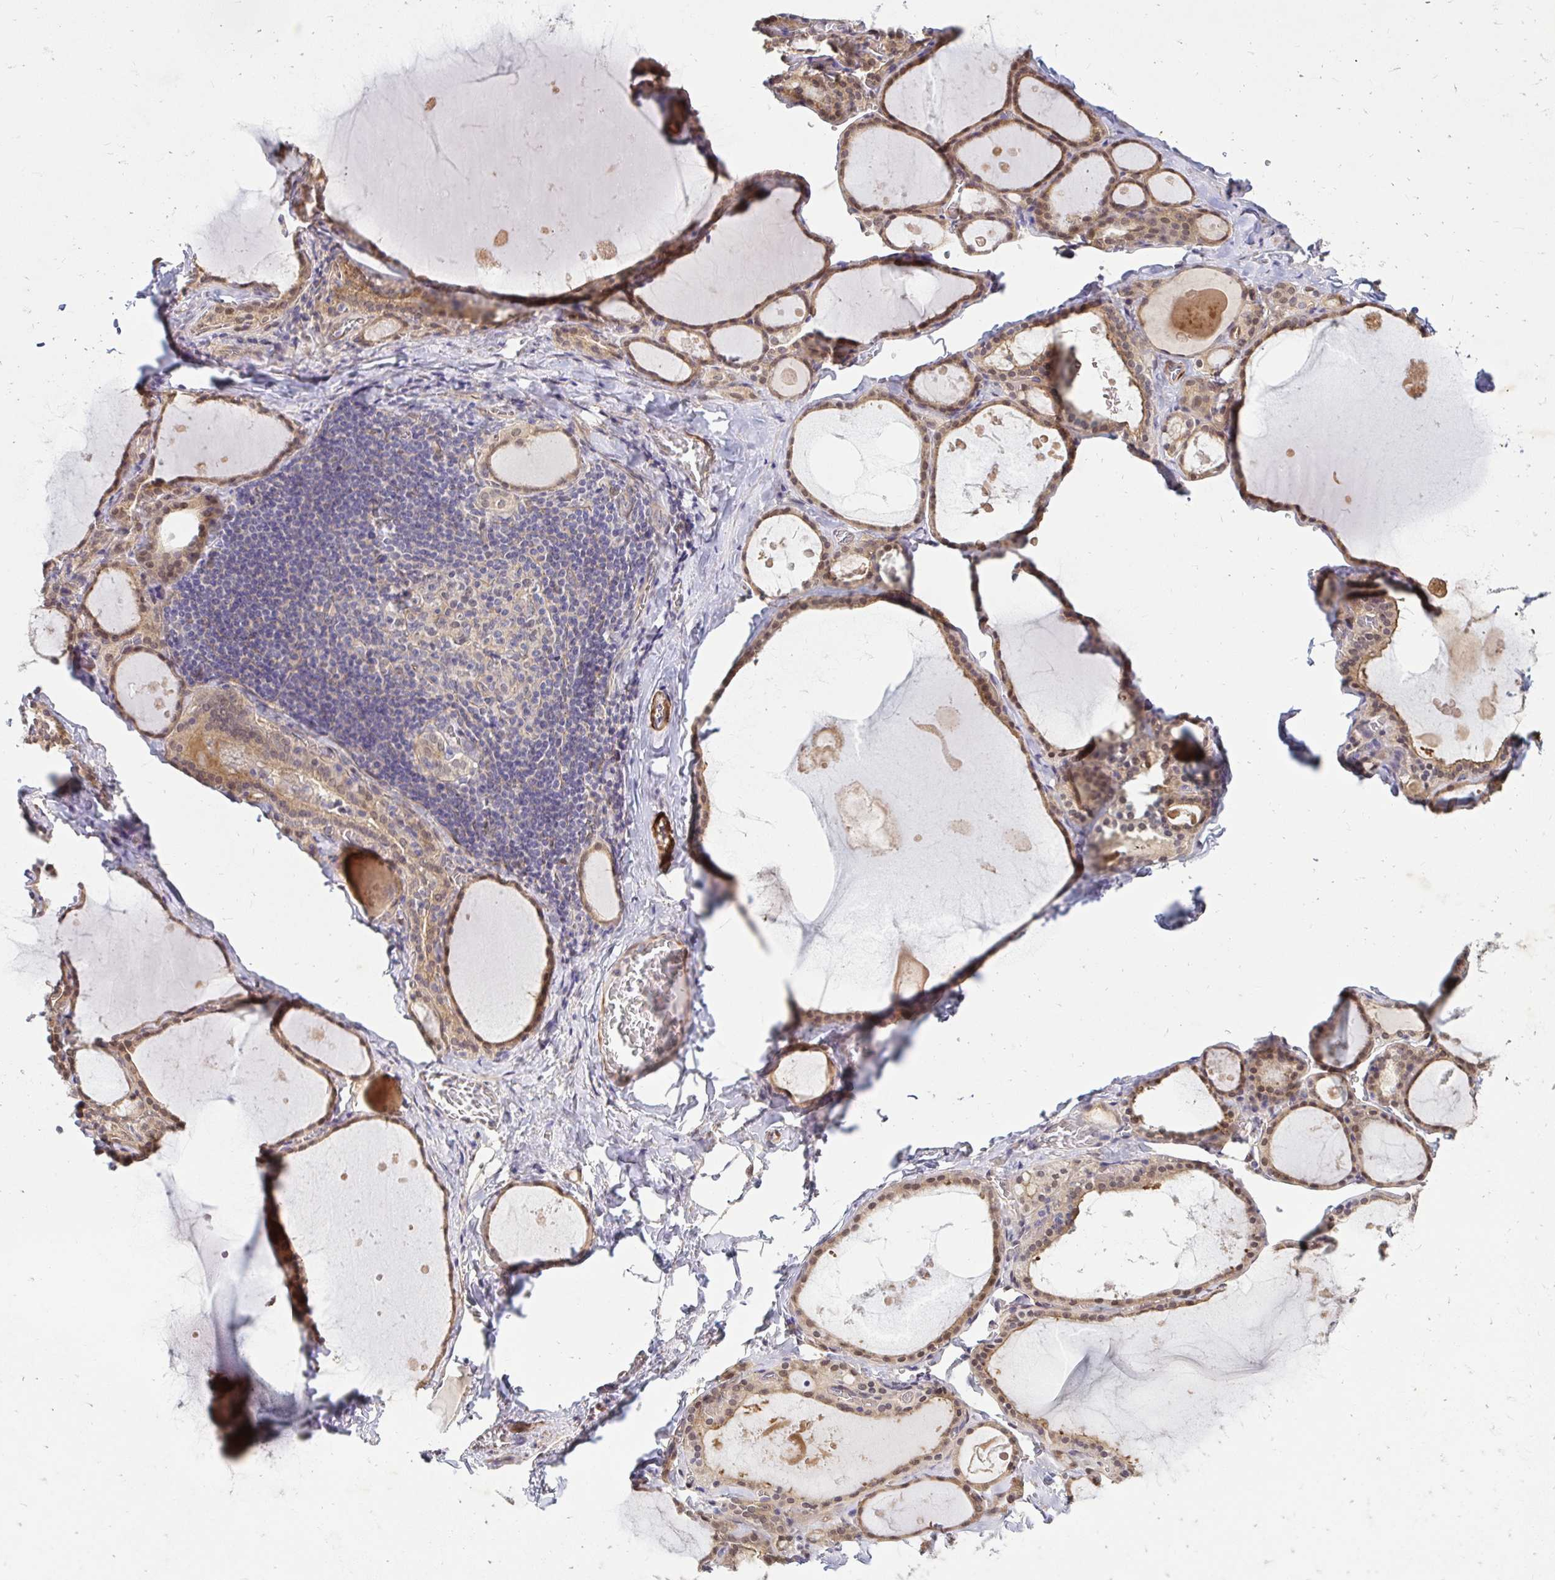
{"staining": {"intensity": "moderate", "quantity": ">75%", "location": "cytoplasmic/membranous,nuclear"}, "tissue": "thyroid gland", "cell_type": "Glandular cells", "image_type": "normal", "snomed": [{"axis": "morphology", "description": "Normal tissue, NOS"}, {"axis": "topography", "description": "Thyroid gland"}], "caption": "A micrograph of human thyroid gland stained for a protein exhibits moderate cytoplasmic/membranous,nuclear brown staining in glandular cells. (brown staining indicates protein expression, while blue staining denotes nuclei).", "gene": "YAP1", "patient": {"sex": "male", "age": 56}}